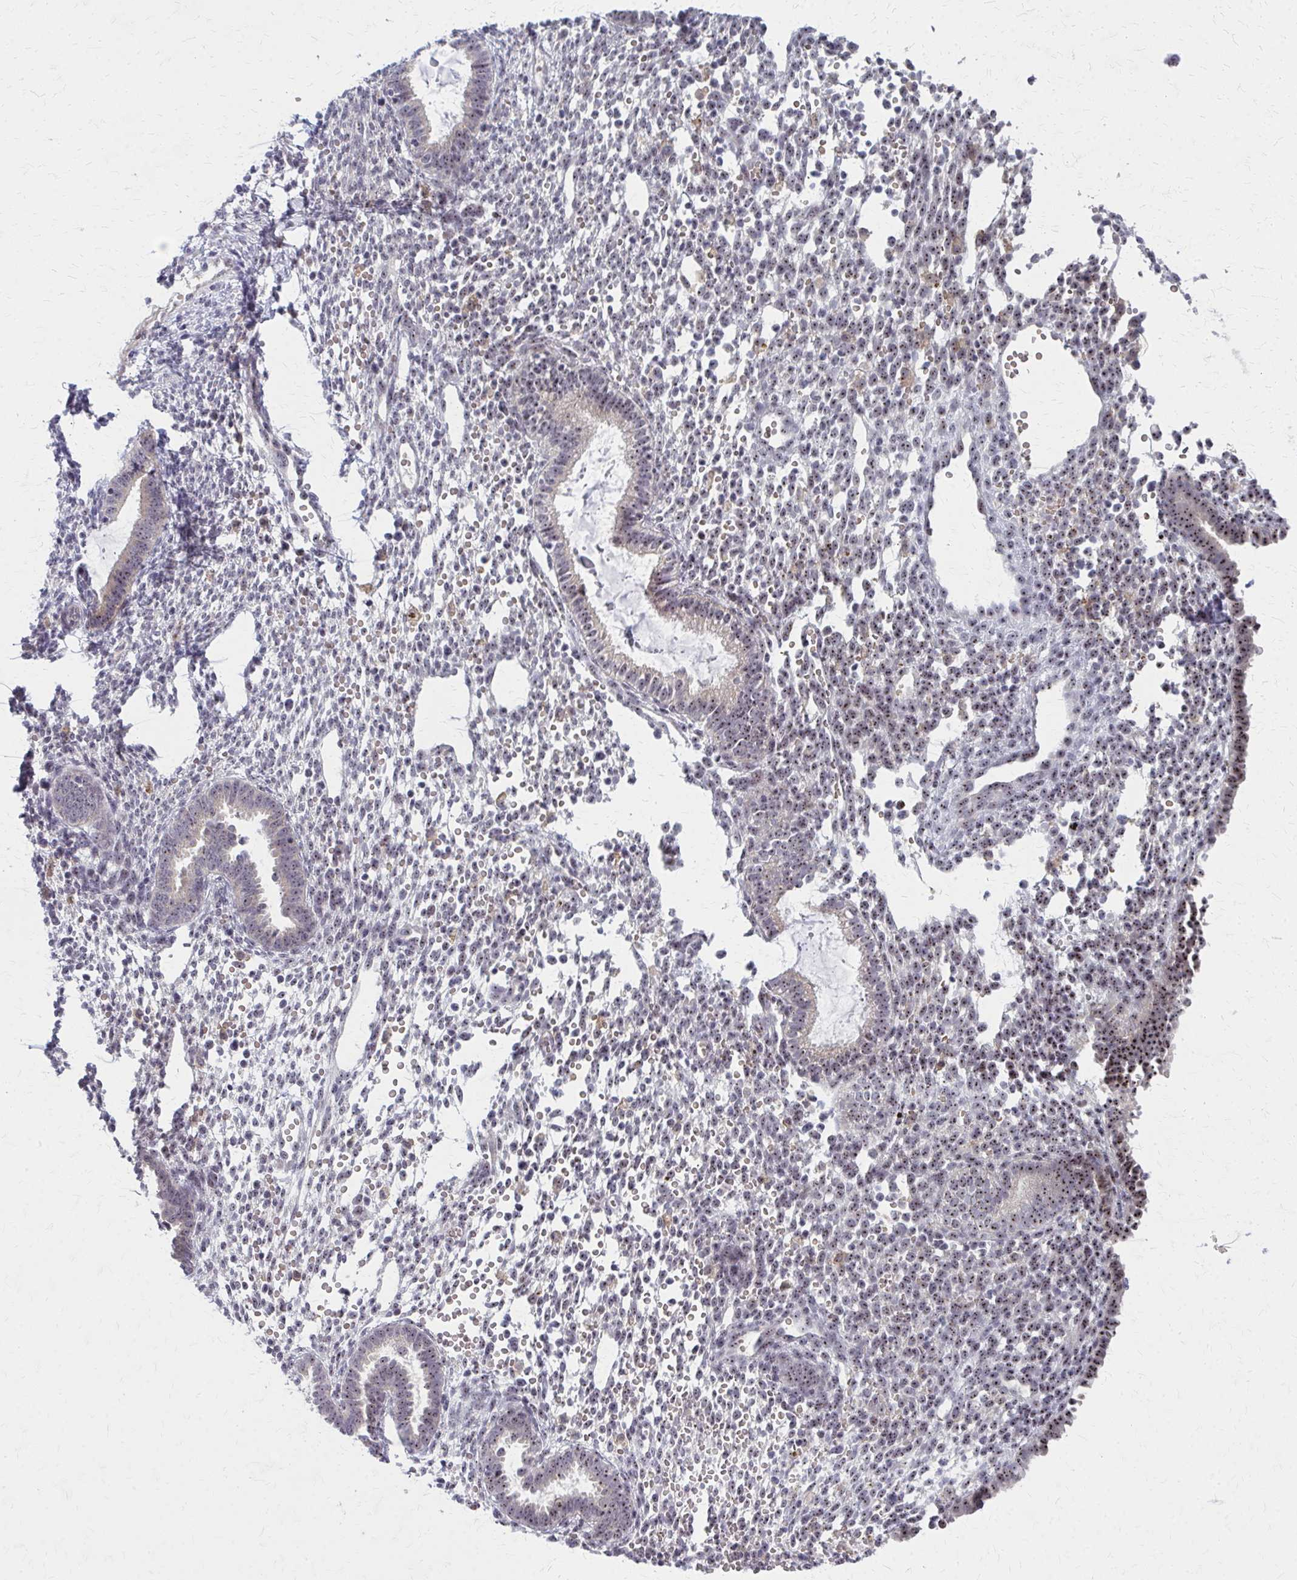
{"staining": {"intensity": "negative", "quantity": "none", "location": "none"}, "tissue": "endometrium", "cell_type": "Cells in endometrial stroma", "image_type": "normal", "snomed": [{"axis": "morphology", "description": "Normal tissue, NOS"}, {"axis": "topography", "description": "Endometrium"}], "caption": "Immunohistochemistry (IHC) image of normal endometrium: endometrium stained with DAB shows no significant protein staining in cells in endometrial stroma.", "gene": "NUDT16", "patient": {"sex": "female", "age": 36}}